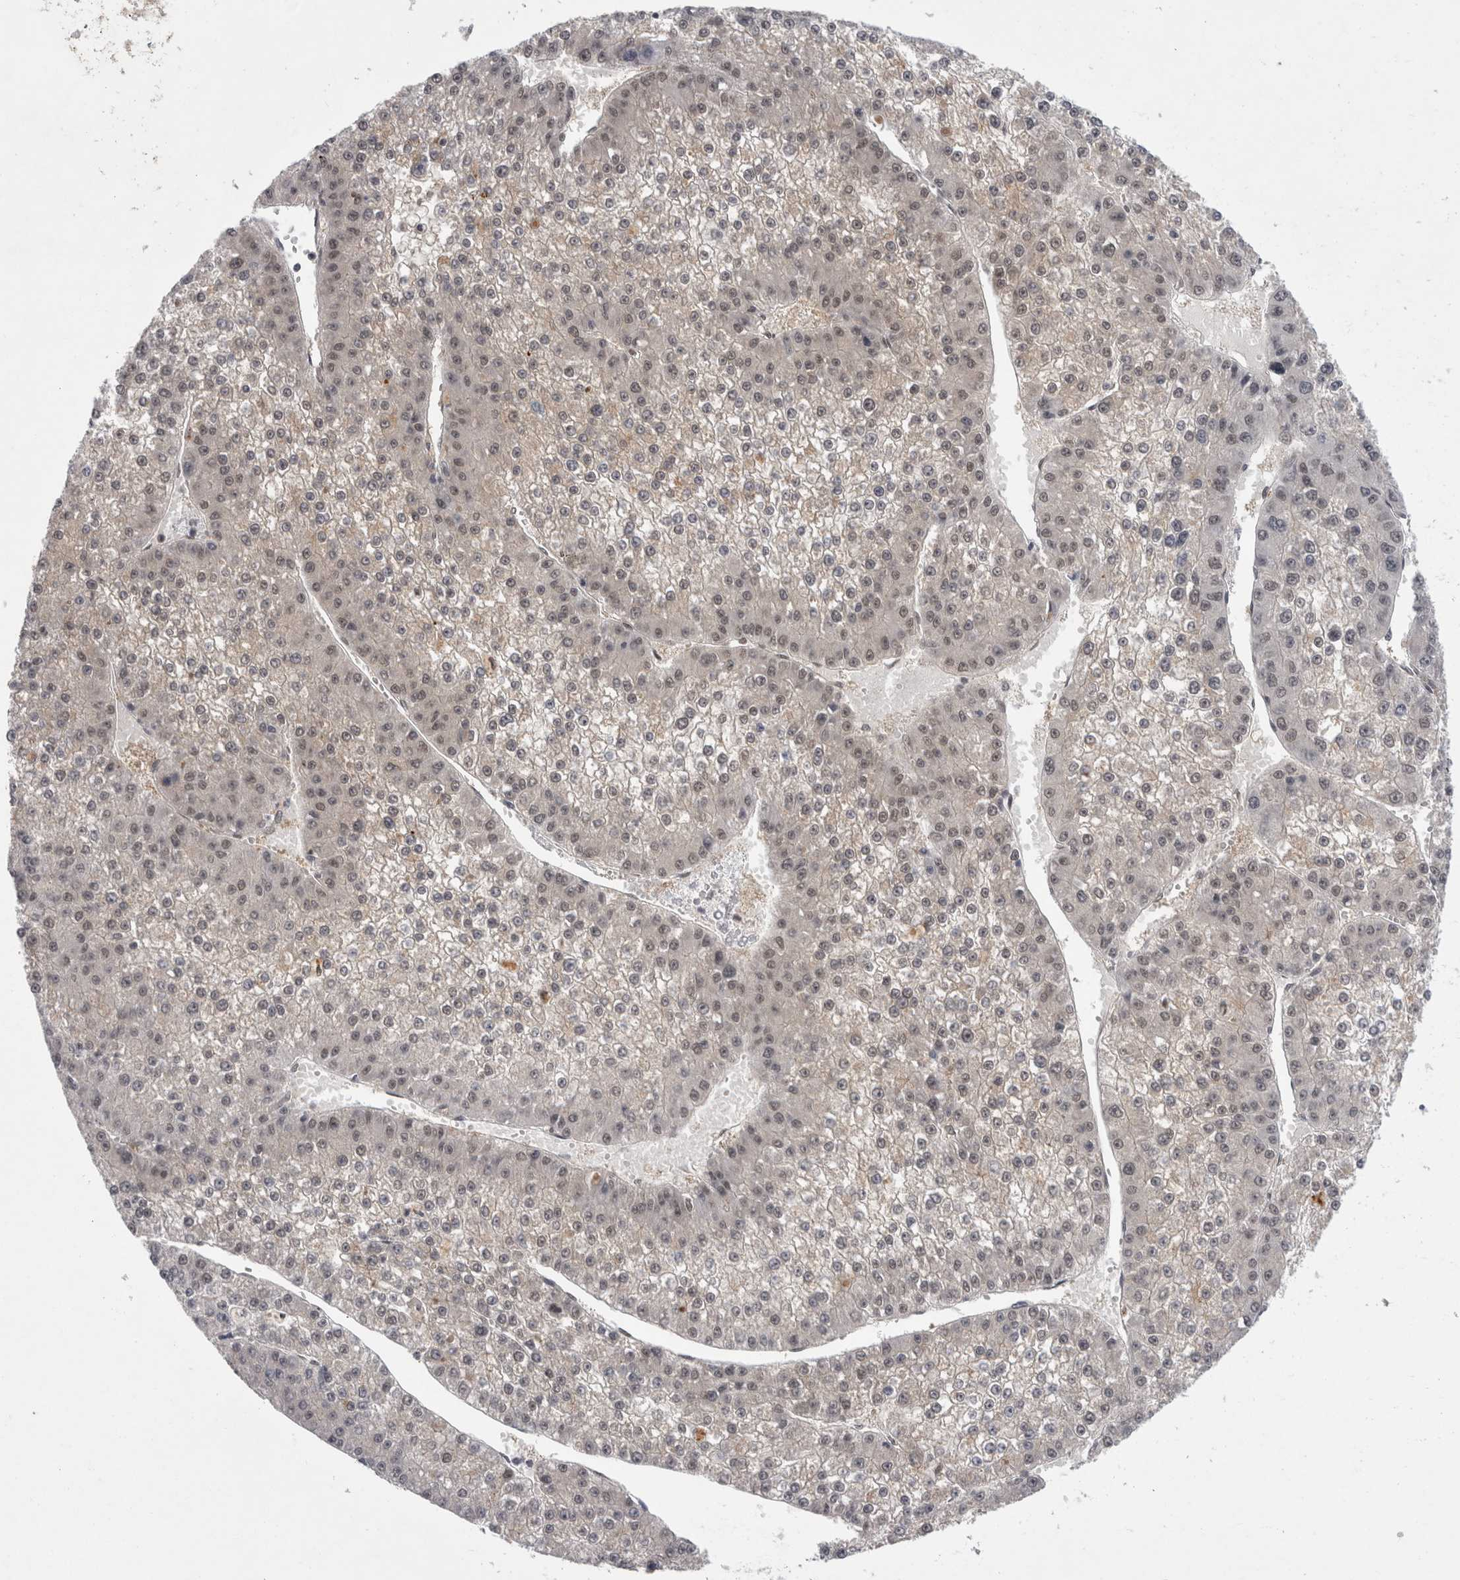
{"staining": {"intensity": "weak", "quantity": ">75%", "location": "nuclear"}, "tissue": "liver cancer", "cell_type": "Tumor cells", "image_type": "cancer", "snomed": [{"axis": "morphology", "description": "Carcinoma, Hepatocellular, NOS"}, {"axis": "topography", "description": "Liver"}], "caption": "Immunohistochemistry (IHC) (DAB) staining of human hepatocellular carcinoma (liver) exhibits weak nuclear protein positivity in approximately >75% of tumor cells. The protein of interest is shown in brown color, while the nuclei are stained blue.", "gene": "PSMB2", "patient": {"sex": "female", "age": 73}}